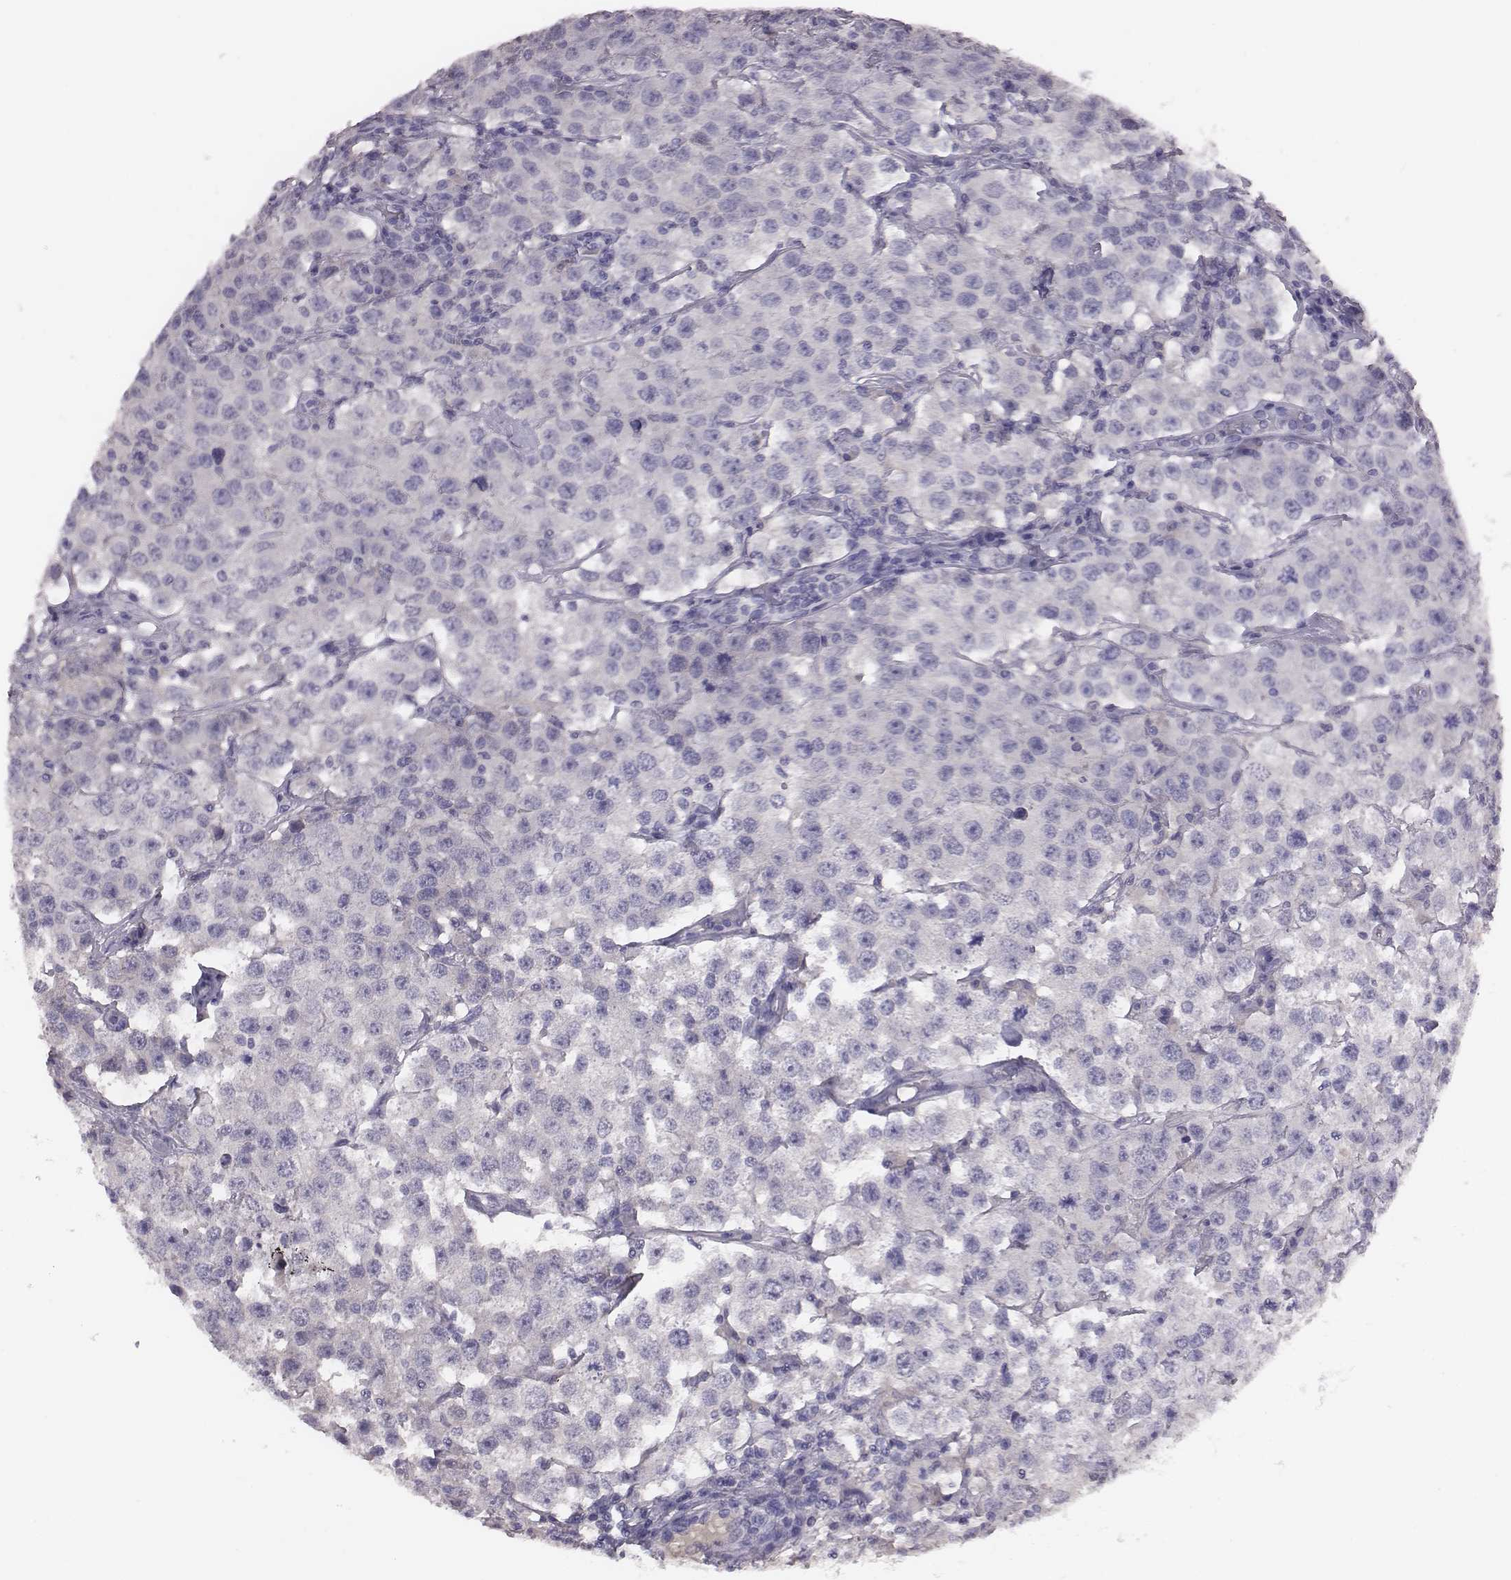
{"staining": {"intensity": "negative", "quantity": "none", "location": "none"}, "tissue": "testis cancer", "cell_type": "Tumor cells", "image_type": "cancer", "snomed": [{"axis": "morphology", "description": "Seminoma, NOS"}, {"axis": "topography", "description": "Testis"}], "caption": "Testis seminoma was stained to show a protein in brown. There is no significant staining in tumor cells. The staining was performed using DAB to visualize the protein expression in brown, while the nuclei were stained in blue with hematoxylin (Magnification: 20x).", "gene": "EN1", "patient": {"sex": "male", "age": 52}}